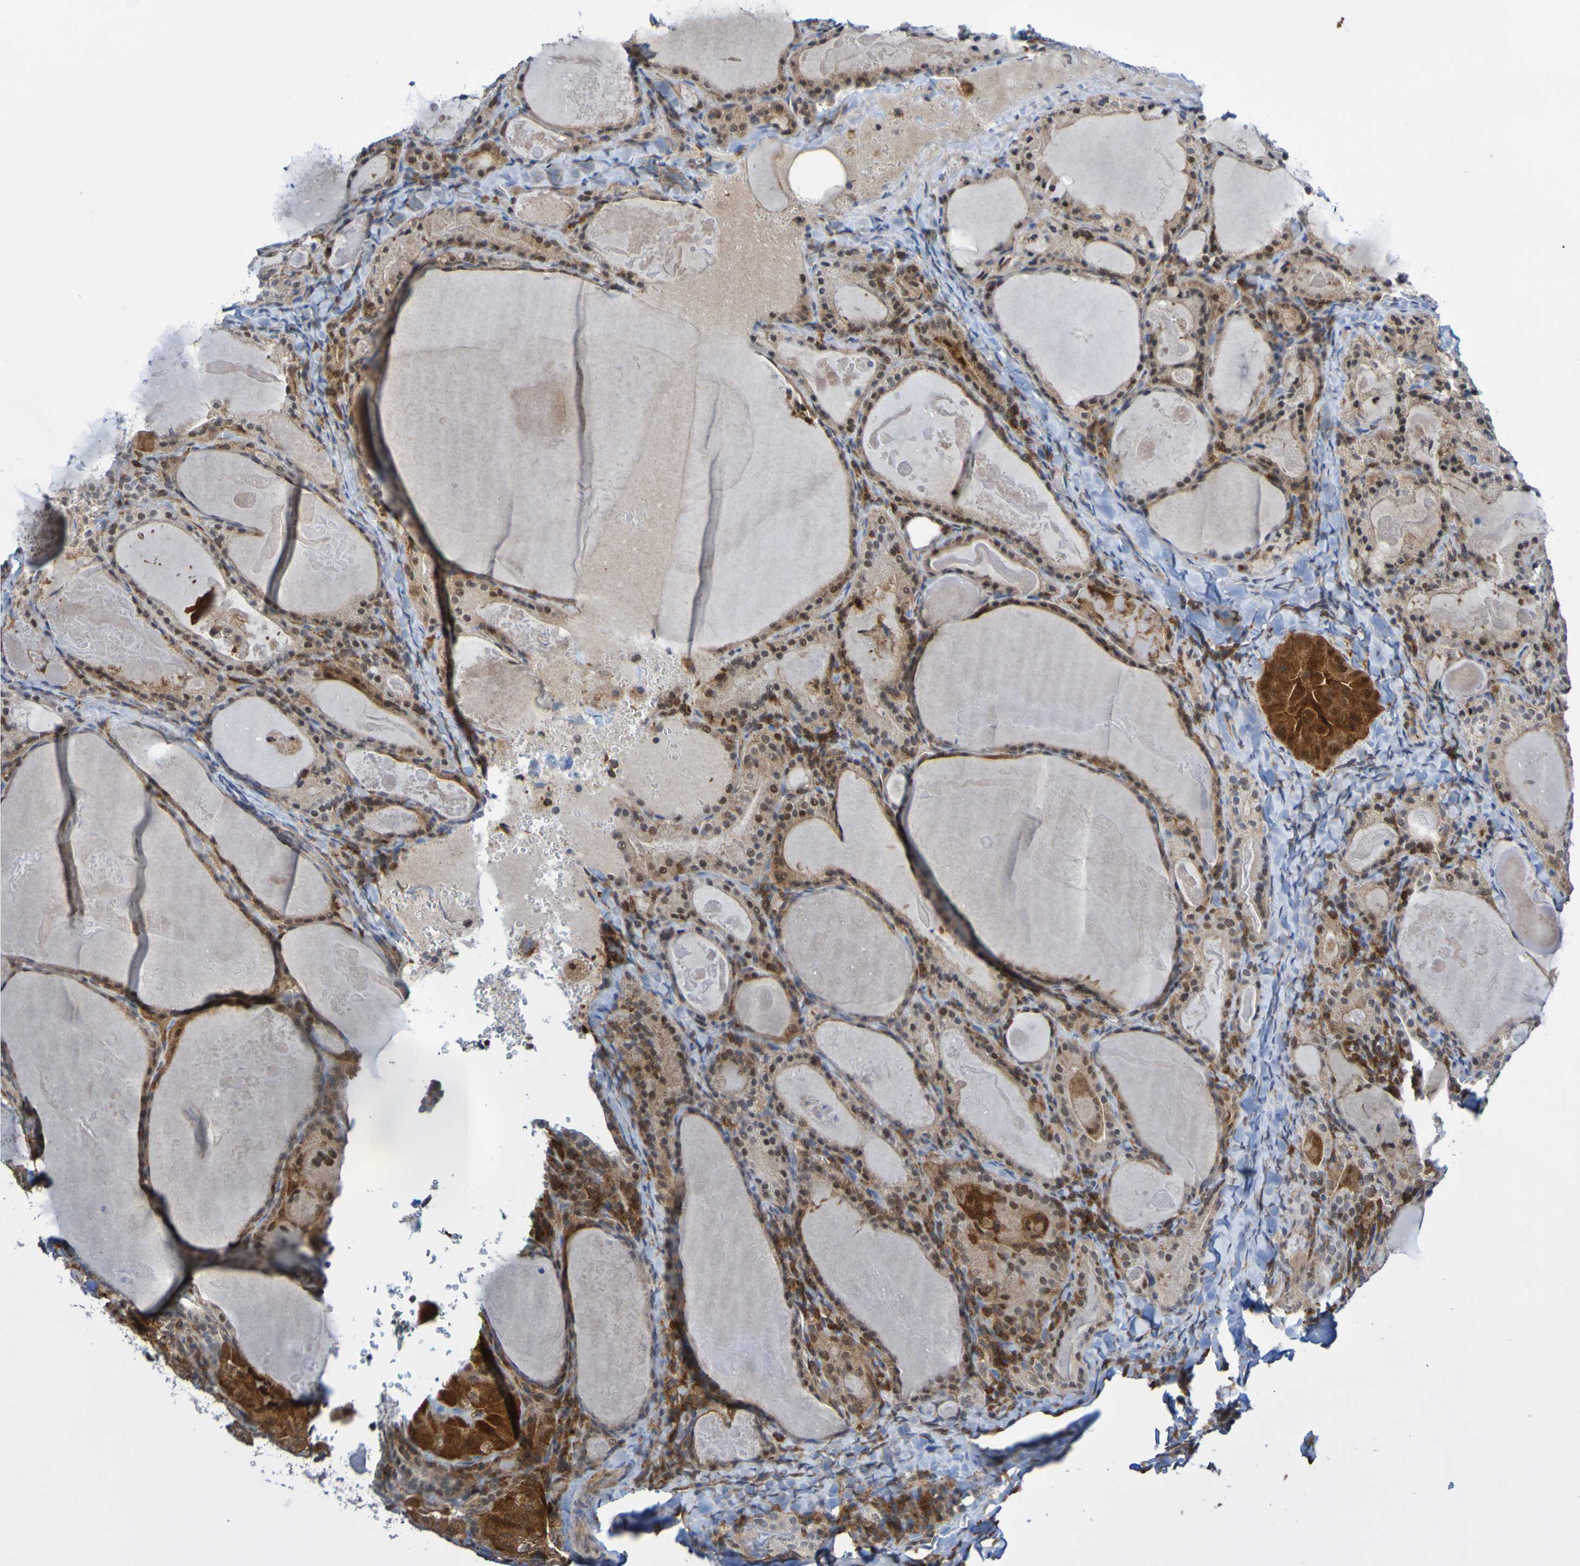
{"staining": {"intensity": "moderate", "quantity": ">75%", "location": "cytoplasmic/membranous"}, "tissue": "thyroid cancer", "cell_type": "Tumor cells", "image_type": "cancer", "snomed": [{"axis": "morphology", "description": "Papillary adenocarcinoma, NOS"}, {"axis": "topography", "description": "Thyroid gland"}], "caption": "Thyroid cancer was stained to show a protein in brown. There is medium levels of moderate cytoplasmic/membranous expression in approximately >75% of tumor cells.", "gene": "ATIC", "patient": {"sex": "female", "age": 42}}